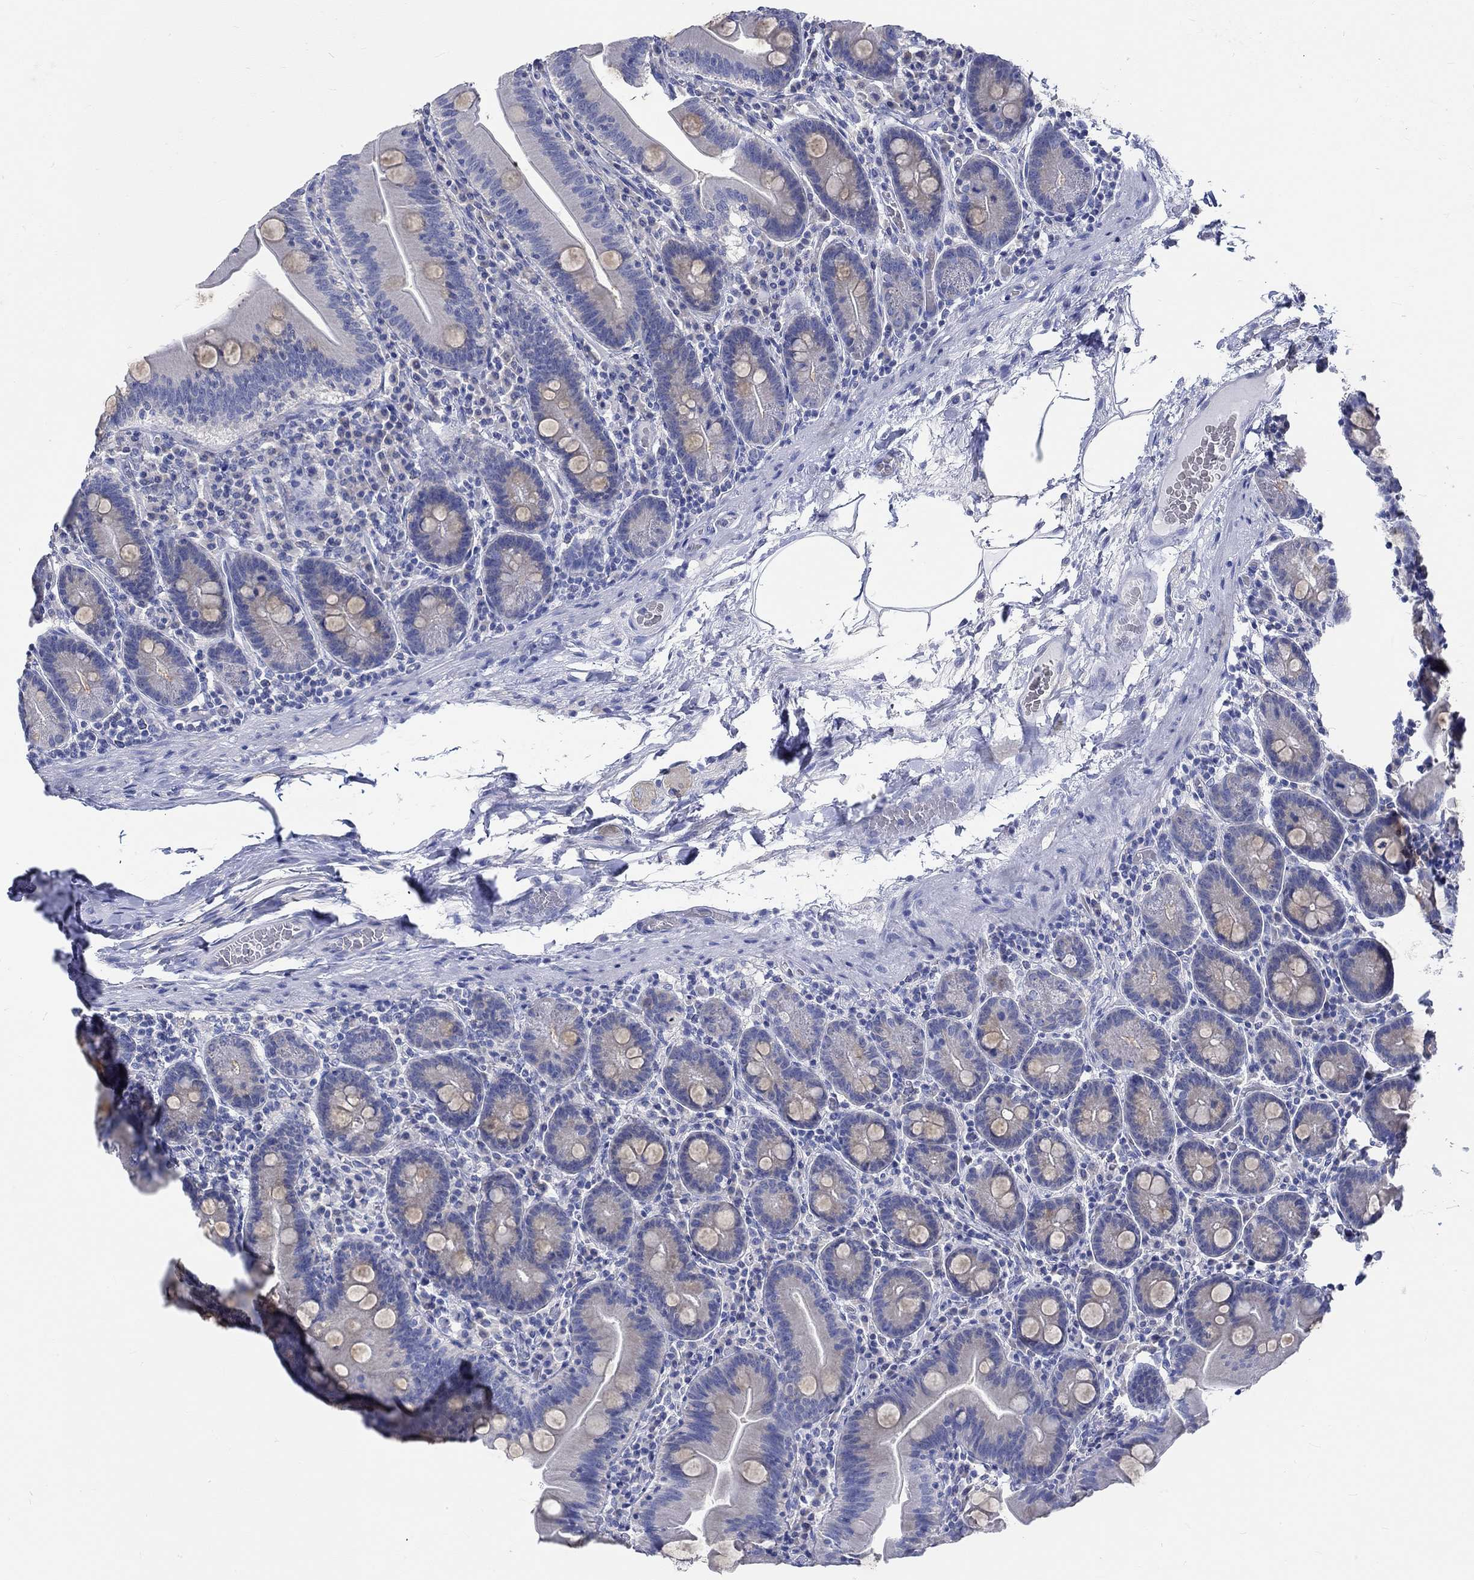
{"staining": {"intensity": "negative", "quantity": "none", "location": "none"}, "tissue": "small intestine", "cell_type": "Glandular cells", "image_type": "normal", "snomed": [{"axis": "morphology", "description": "Normal tissue, NOS"}, {"axis": "topography", "description": "Small intestine"}], "caption": "IHC photomicrograph of normal small intestine stained for a protein (brown), which exhibits no positivity in glandular cells.", "gene": "KCNA1", "patient": {"sex": "male", "age": 37}}